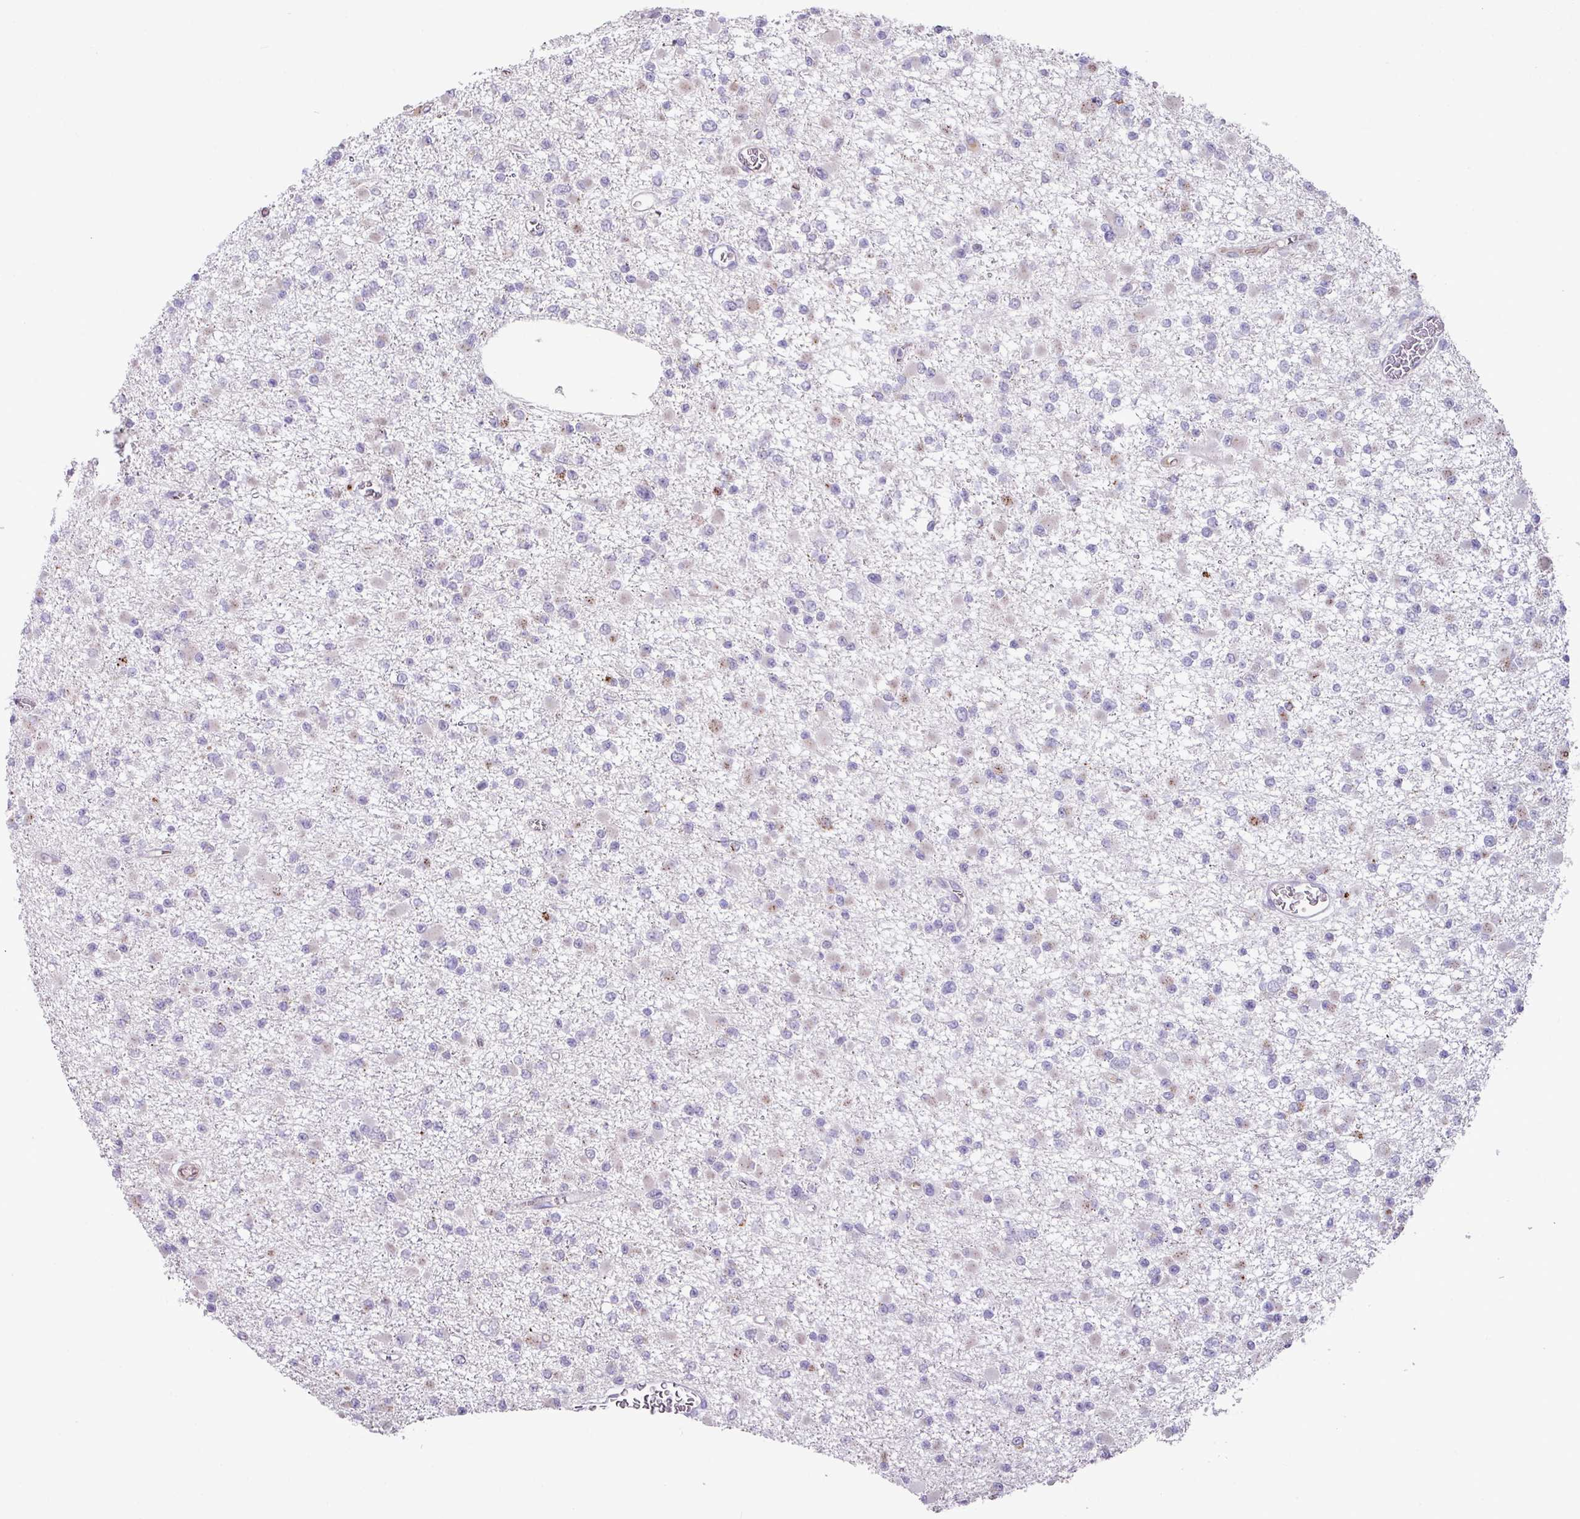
{"staining": {"intensity": "negative", "quantity": "none", "location": "none"}, "tissue": "glioma", "cell_type": "Tumor cells", "image_type": "cancer", "snomed": [{"axis": "morphology", "description": "Glioma, malignant, Low grade"}, {"axis": "topography", "description": "Brain"}], "caption": "Immunohistochemical staining of human malignant low-grade glioma displays no significant staining in tumor cells. Nuclei are stained in blue.", "gene": "PLEKHH3", "patient": {"sex": "female", "age": 22}}